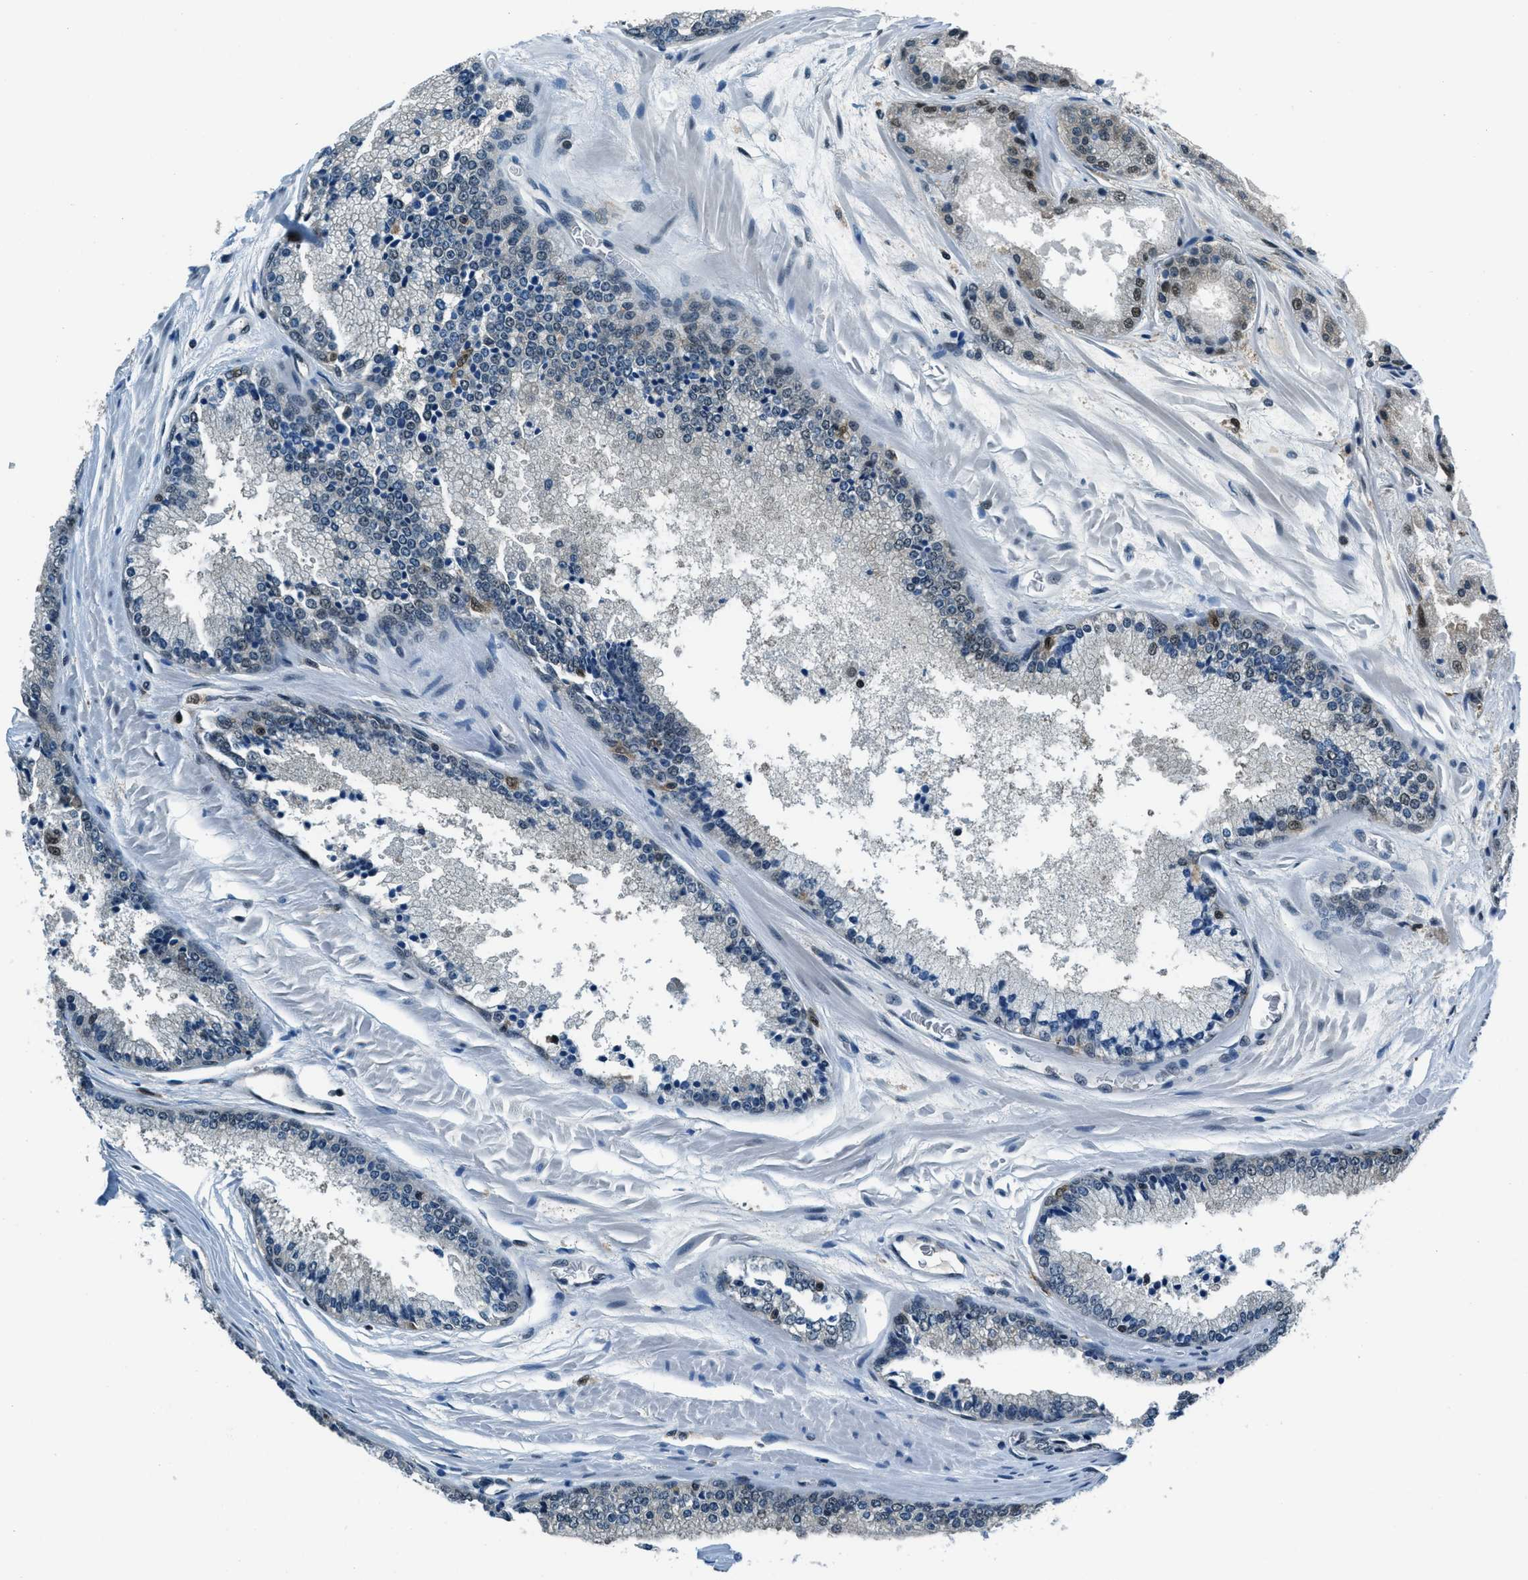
{"staining": {"intensity": "moderate", "quantity": "<25%", "location": "nuclear"}, "tissue": "prostate cancer", "cell_type": "Tumor cells", "image_type": "cancer", "snomed": [{"axis": "morphology", "description": "Adenocarcinoma, High grade"}, {"axis": "topography", "description": "Prostate"}], "caption": "Prostate high-grade adenocarcinoma was stained to show a protein in brown. There is low levels of moderate nuclear staining in approximately <25% of tumor cells.", "gene": "OGFR", "patient": {"sex": "male", "age": 65}}